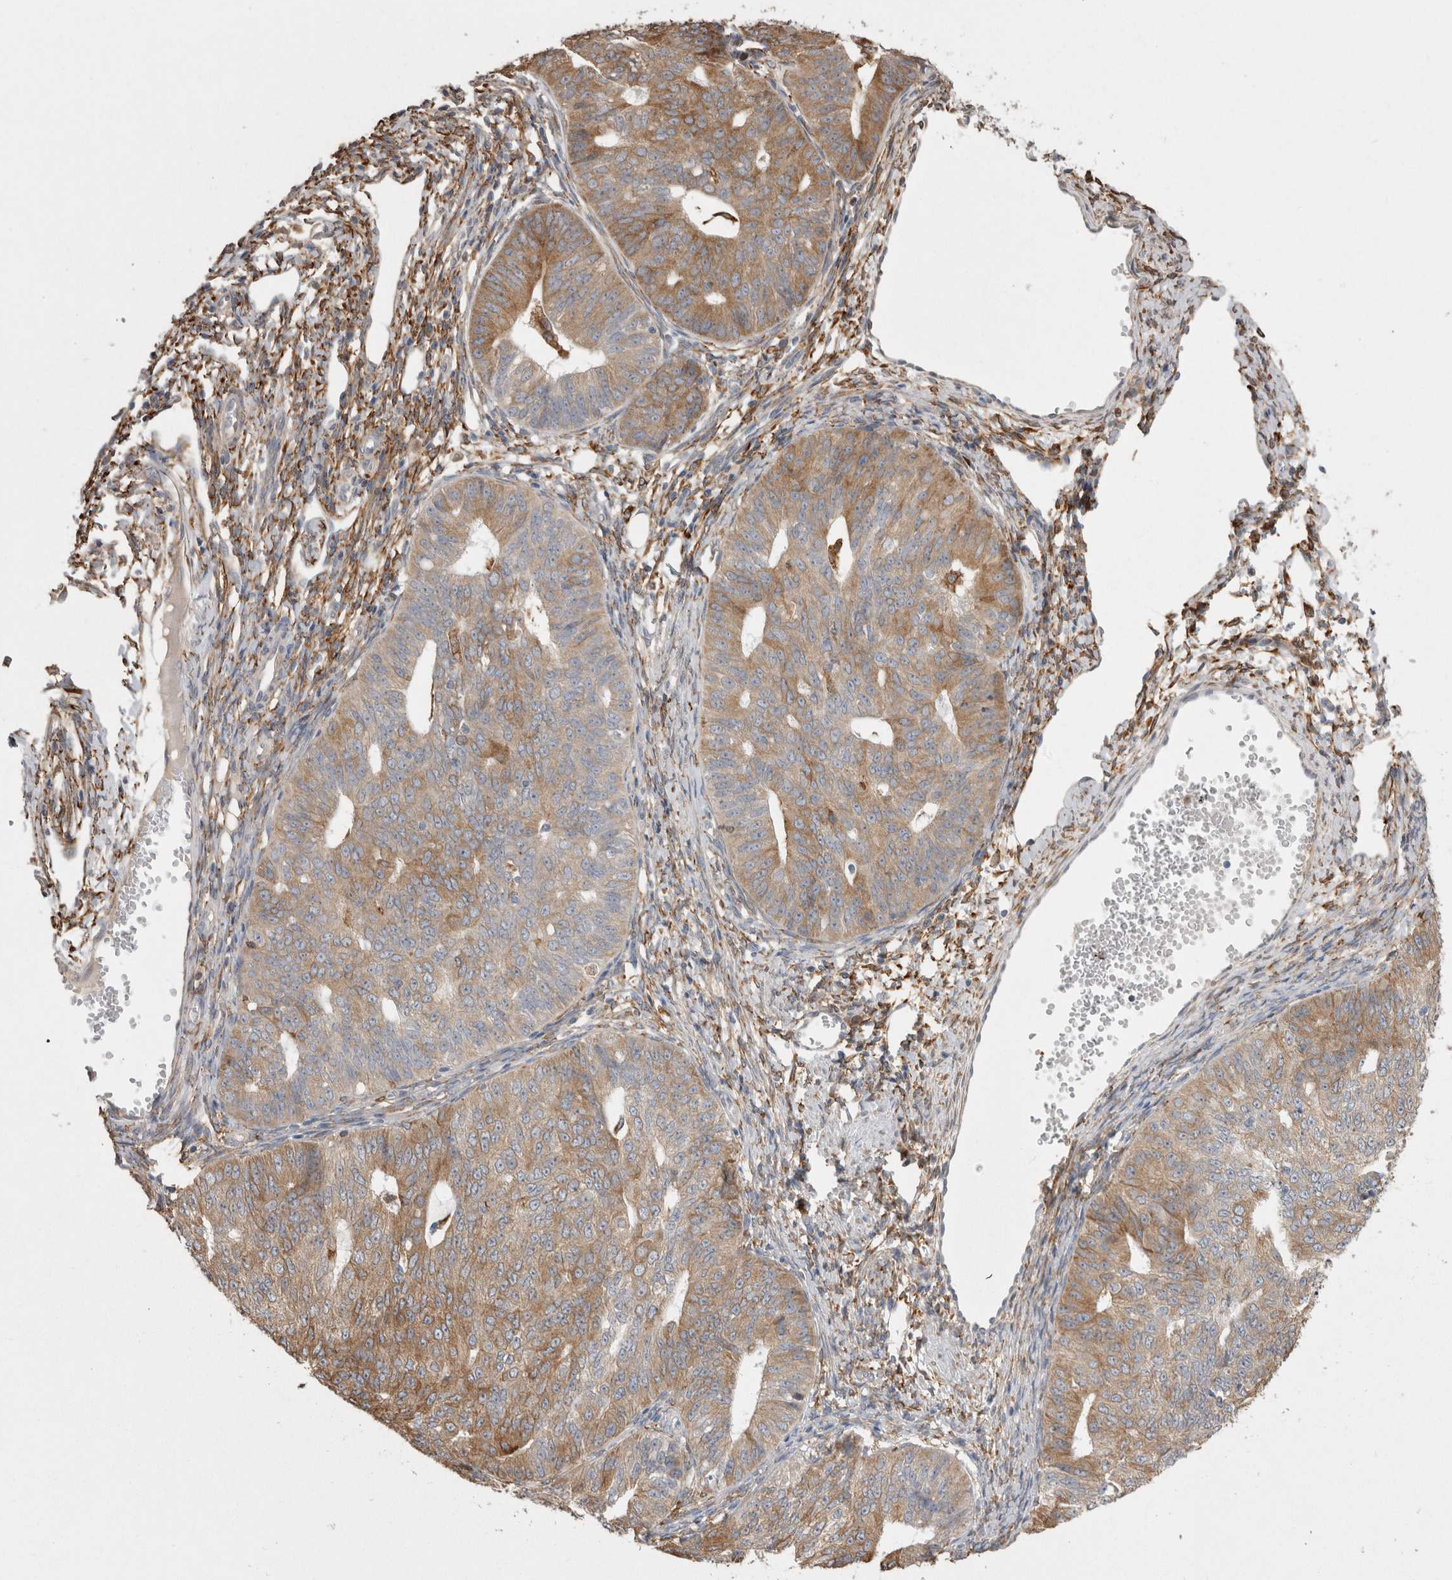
{"staining": {"intensity": "moderate", "quantity": ">75%", "location": "cytoplasmic/membranous"}, "tissue": "endometrial cancer", "cell_type": "Tumor cells", "image_type": "cancer", "snomed": [{"axis": "morphology", "description": "Adenocarcinoma, NOS"}, {"axis": "topography", "description": "Endometrium"}], "caption": "Protein staining by IHC shows moderate cytoplasmic/membranous staining in about >75% of tumor cells in endometrial cancer (adenocarcinoma).", "gene": "LRPAP1", "patient": {"sex": "female", "age": 32}}